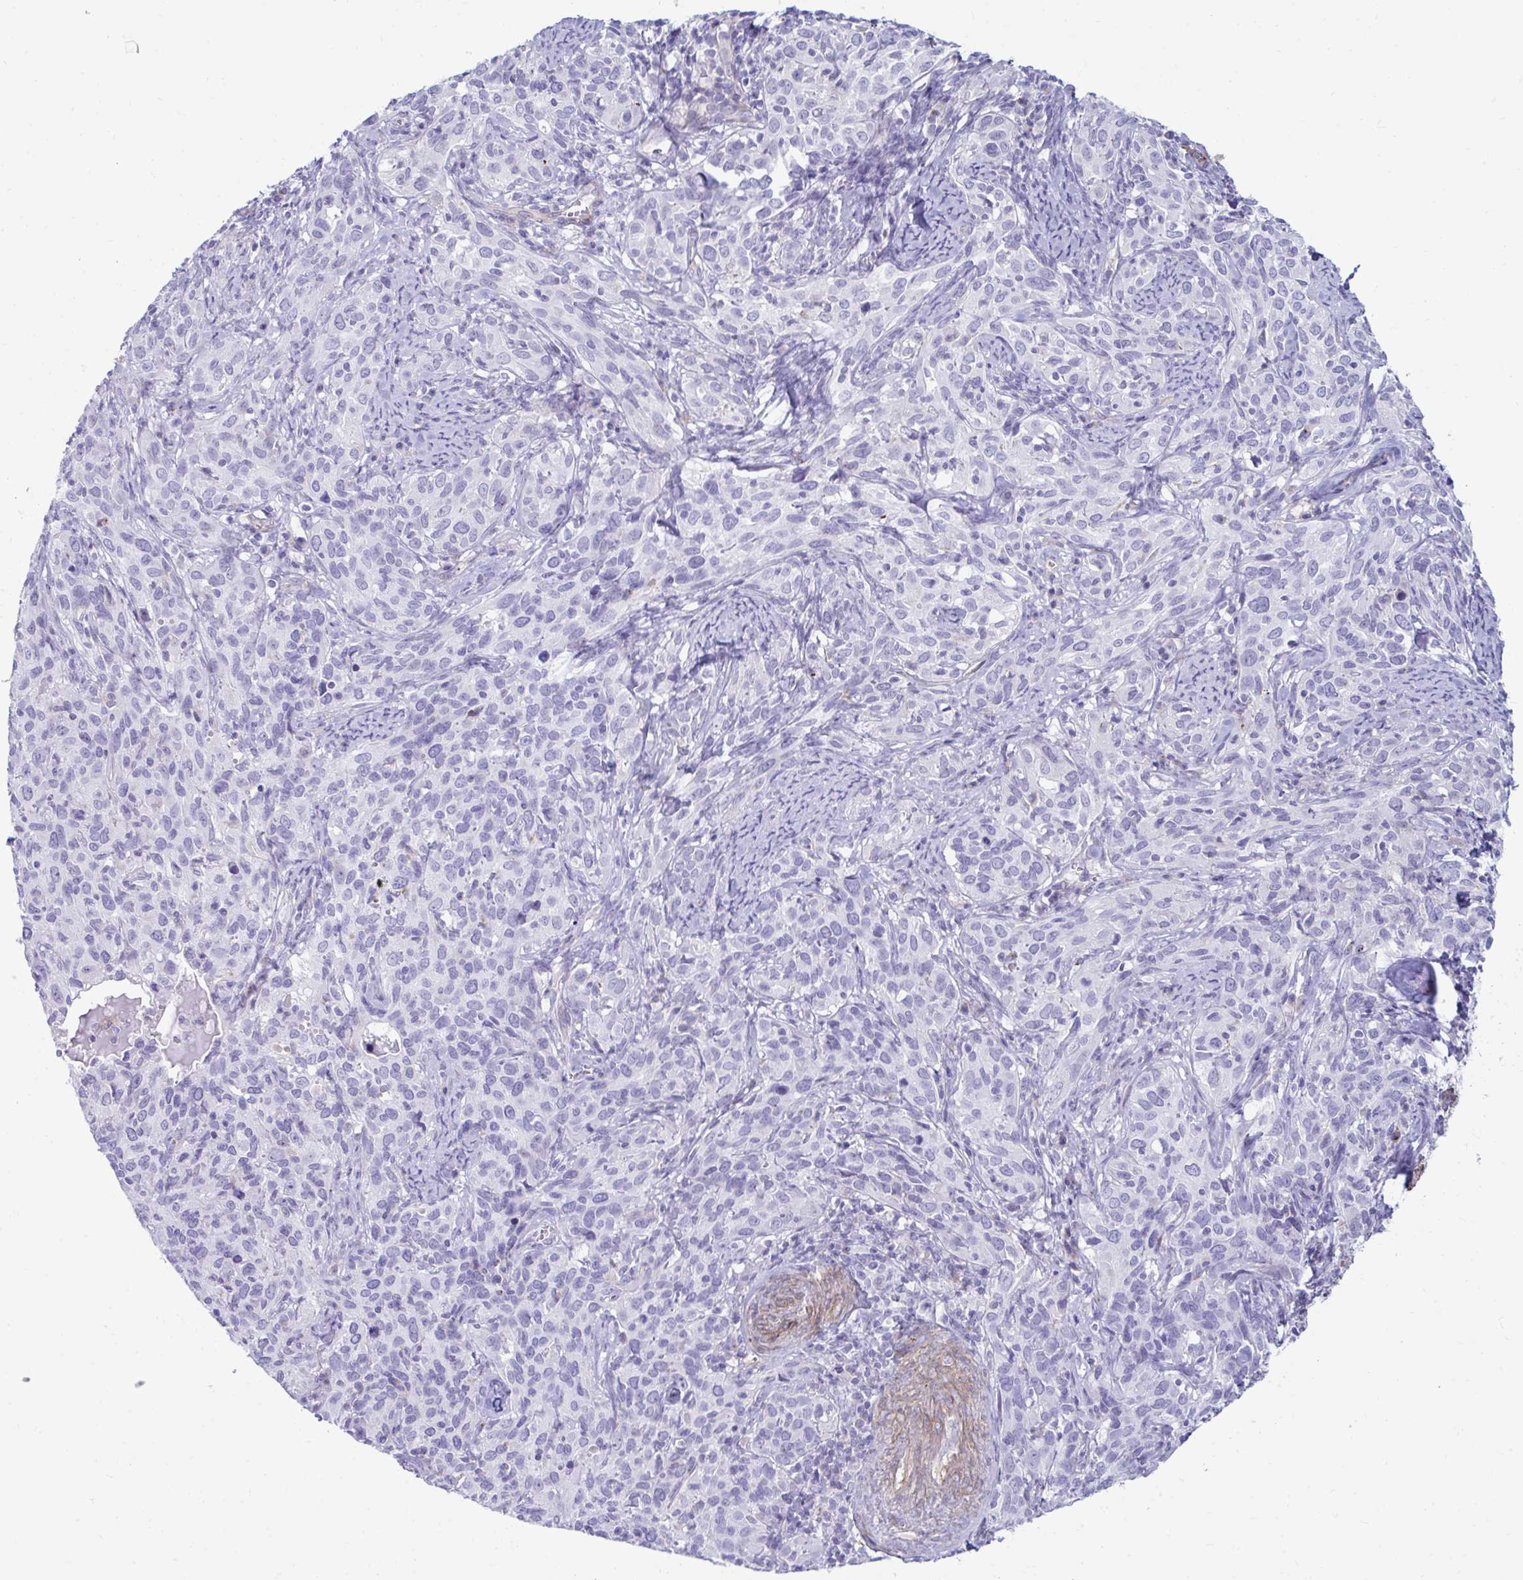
{"staining": {"intensity": "moderate", "quantity": "<25%", "location": "cytoplasmic/membranous"}, "tissue": "cervical cancer", "cell_type": "Tumor cells", "image_type": "cancer", "snomed": [{"axis": "morphology", "description": "Squamous cell carcinoma, NOS"}, {"axis": "topography", "description": "Cervix"}], "caption": "Immunohistochemistry (IHC) (DAB) staining of human cervical cancer shows moderate cytoplasmic/membranous protein positivity in about <25% of tumor cells.", "gene": "UBL3", "patient": {"sex": "female", "age": 51}}